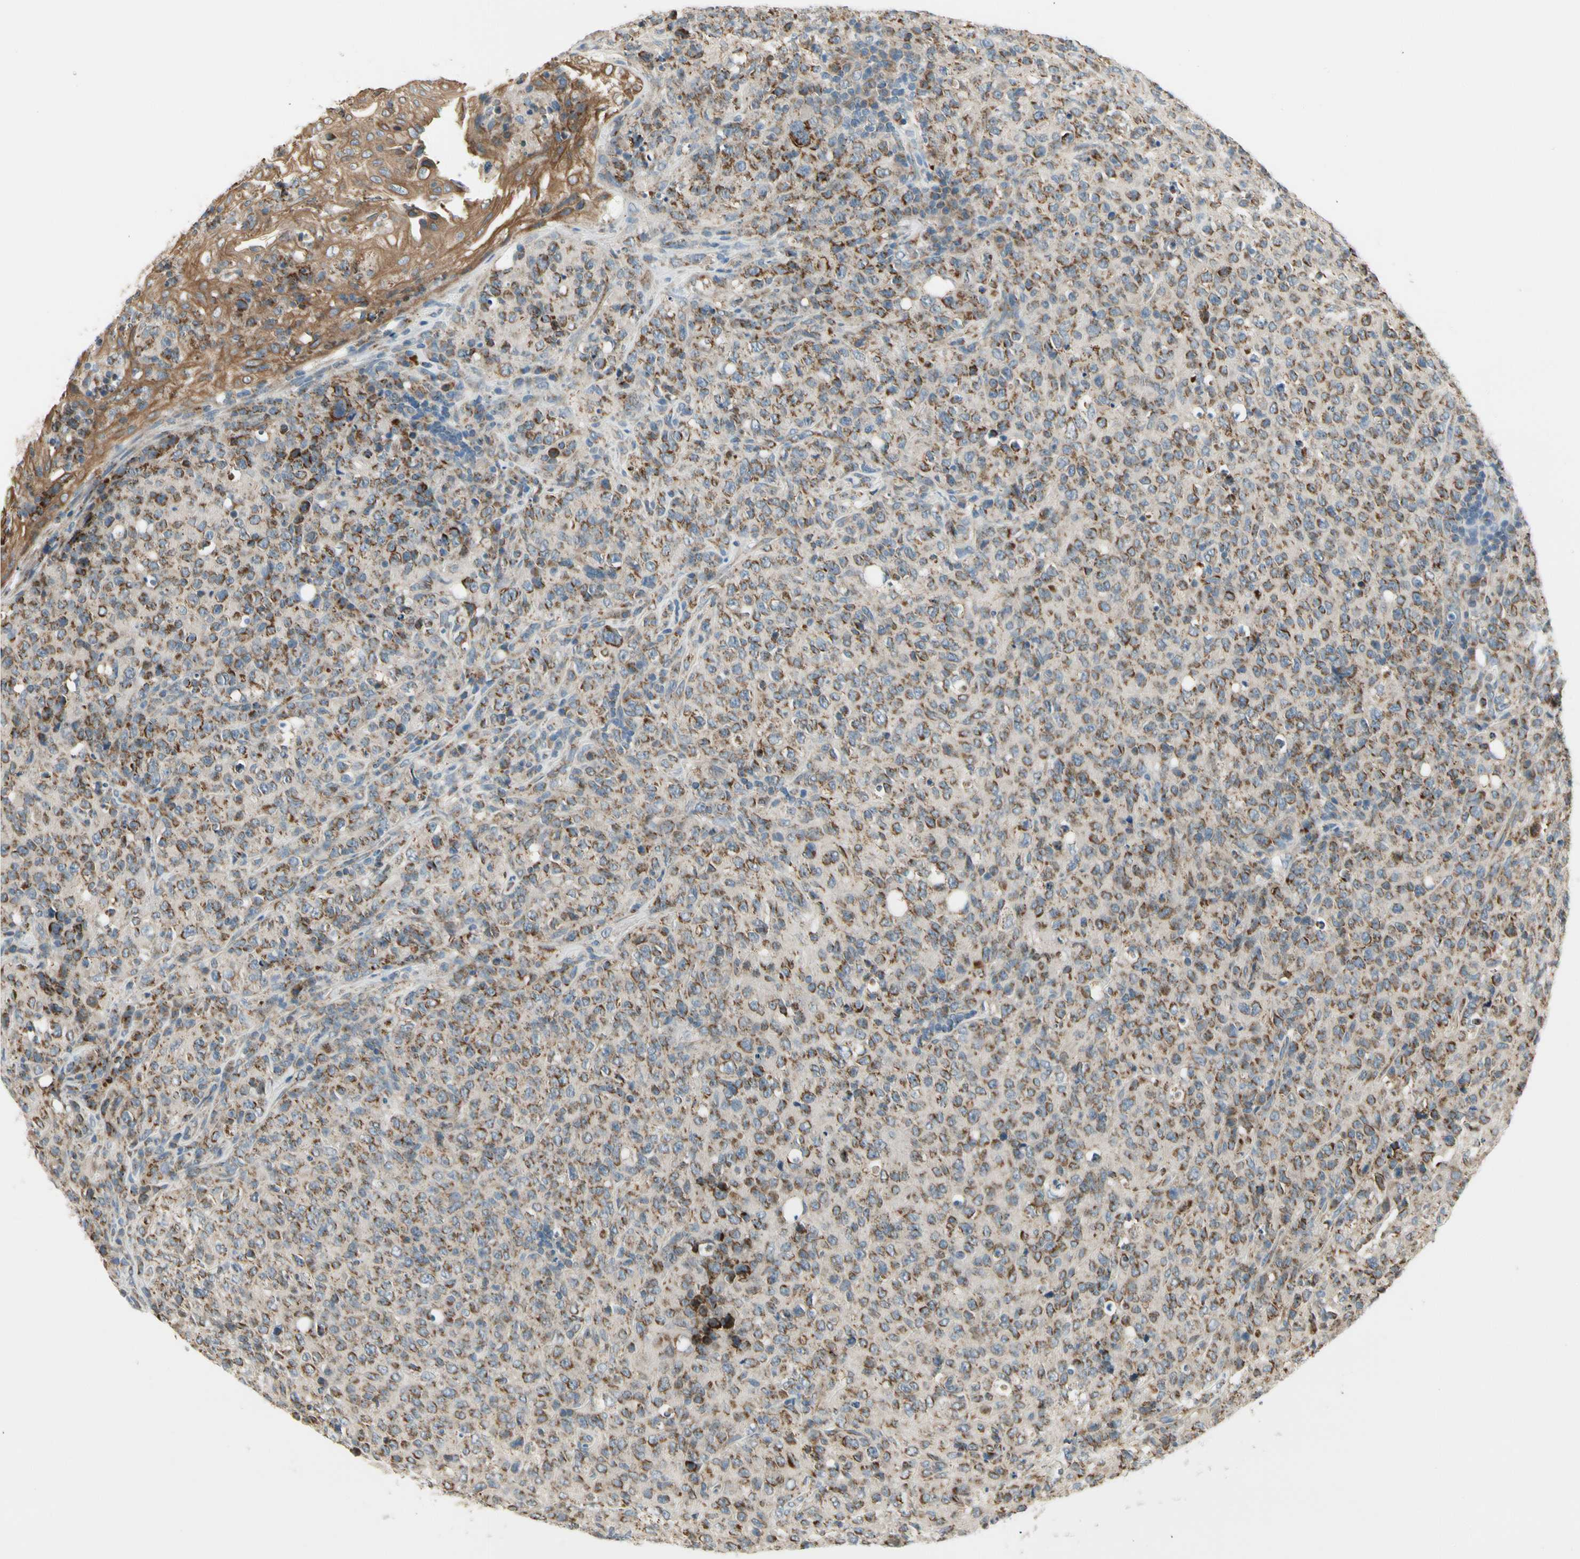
{"staining": {"intensity": "strong", "quantity": ">75%", "location": "cytoplasmic/membranous"}, "tissue": "lymphoma", "cell_type": "Tumor cells", "image_type": "cancer", "snomed": [{"axis": "morphology", "description": "Malignant lymphoma, non-Hodgkin's type, High grade"}, {"axis": "topography", "description": "Tonsil"}], "caption": "Protein analysis of lymphoma tissue exhibits strong cytoplasmic/membranous staining in about >75% of tumor cells.", "gene": "EPHB3", "patient": {"sex": "female", "age": 36}}